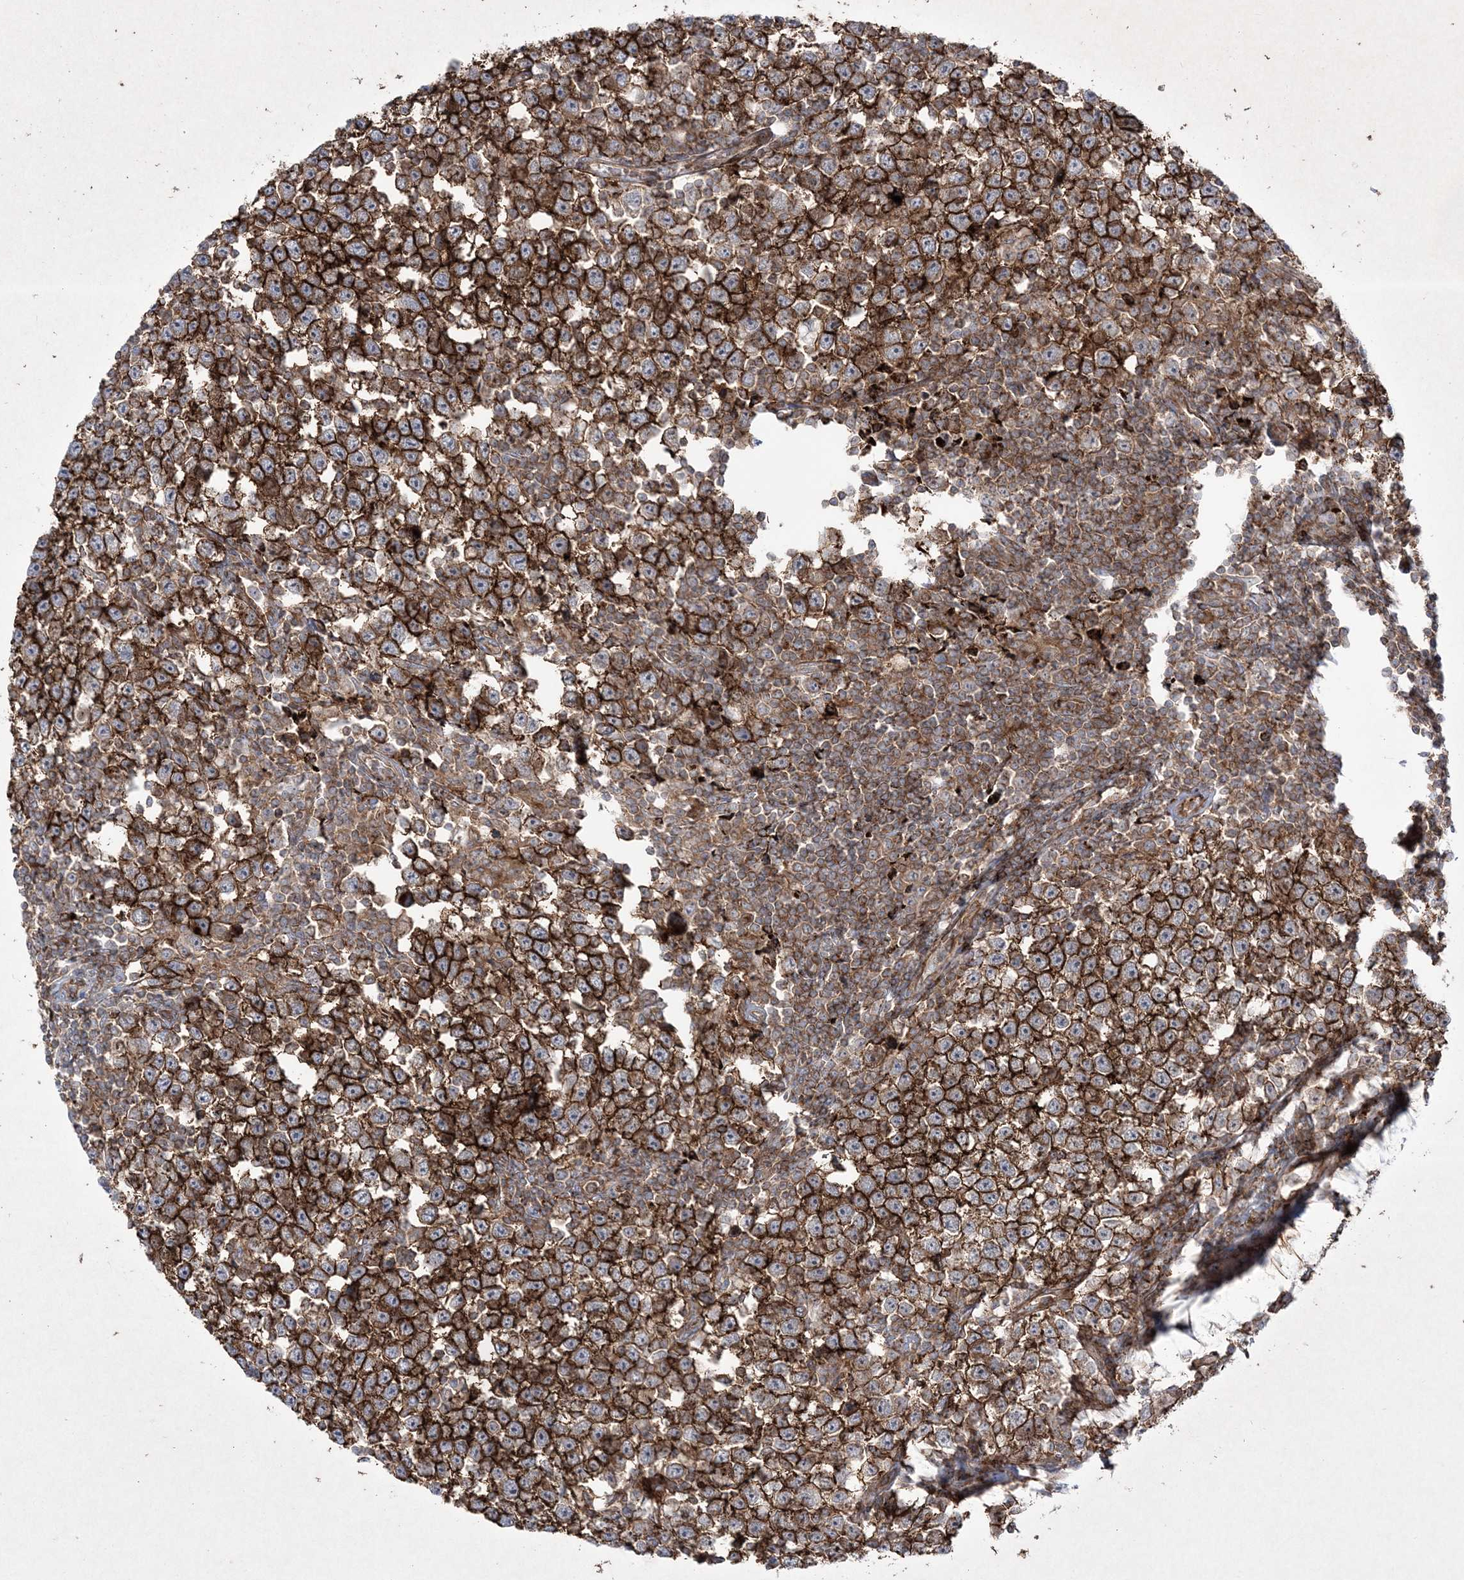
{"staining": {"intensity": "strong", "quantity": ">75%", "location": "cytoplasmic/membranous"}, "tissue": "testis cancer", "cell_type": "Tumor cells", "image_type": "cancer", "snomed": [{"axis": "morphology", "description": "Normal tissue, NOS"}, {"axis": "morphology", "description": "Seminoma, NOS"}, {"axis": "topography", "description": "Testis"}], "caption": "Strong cytoplasmic/membranous staining for a protein is seen in approximately >75% of tumor cells of testis cancer using immunohistochemistry.", "gene": "RICTOR", "patient": {"sex": "male", "age": 43}}